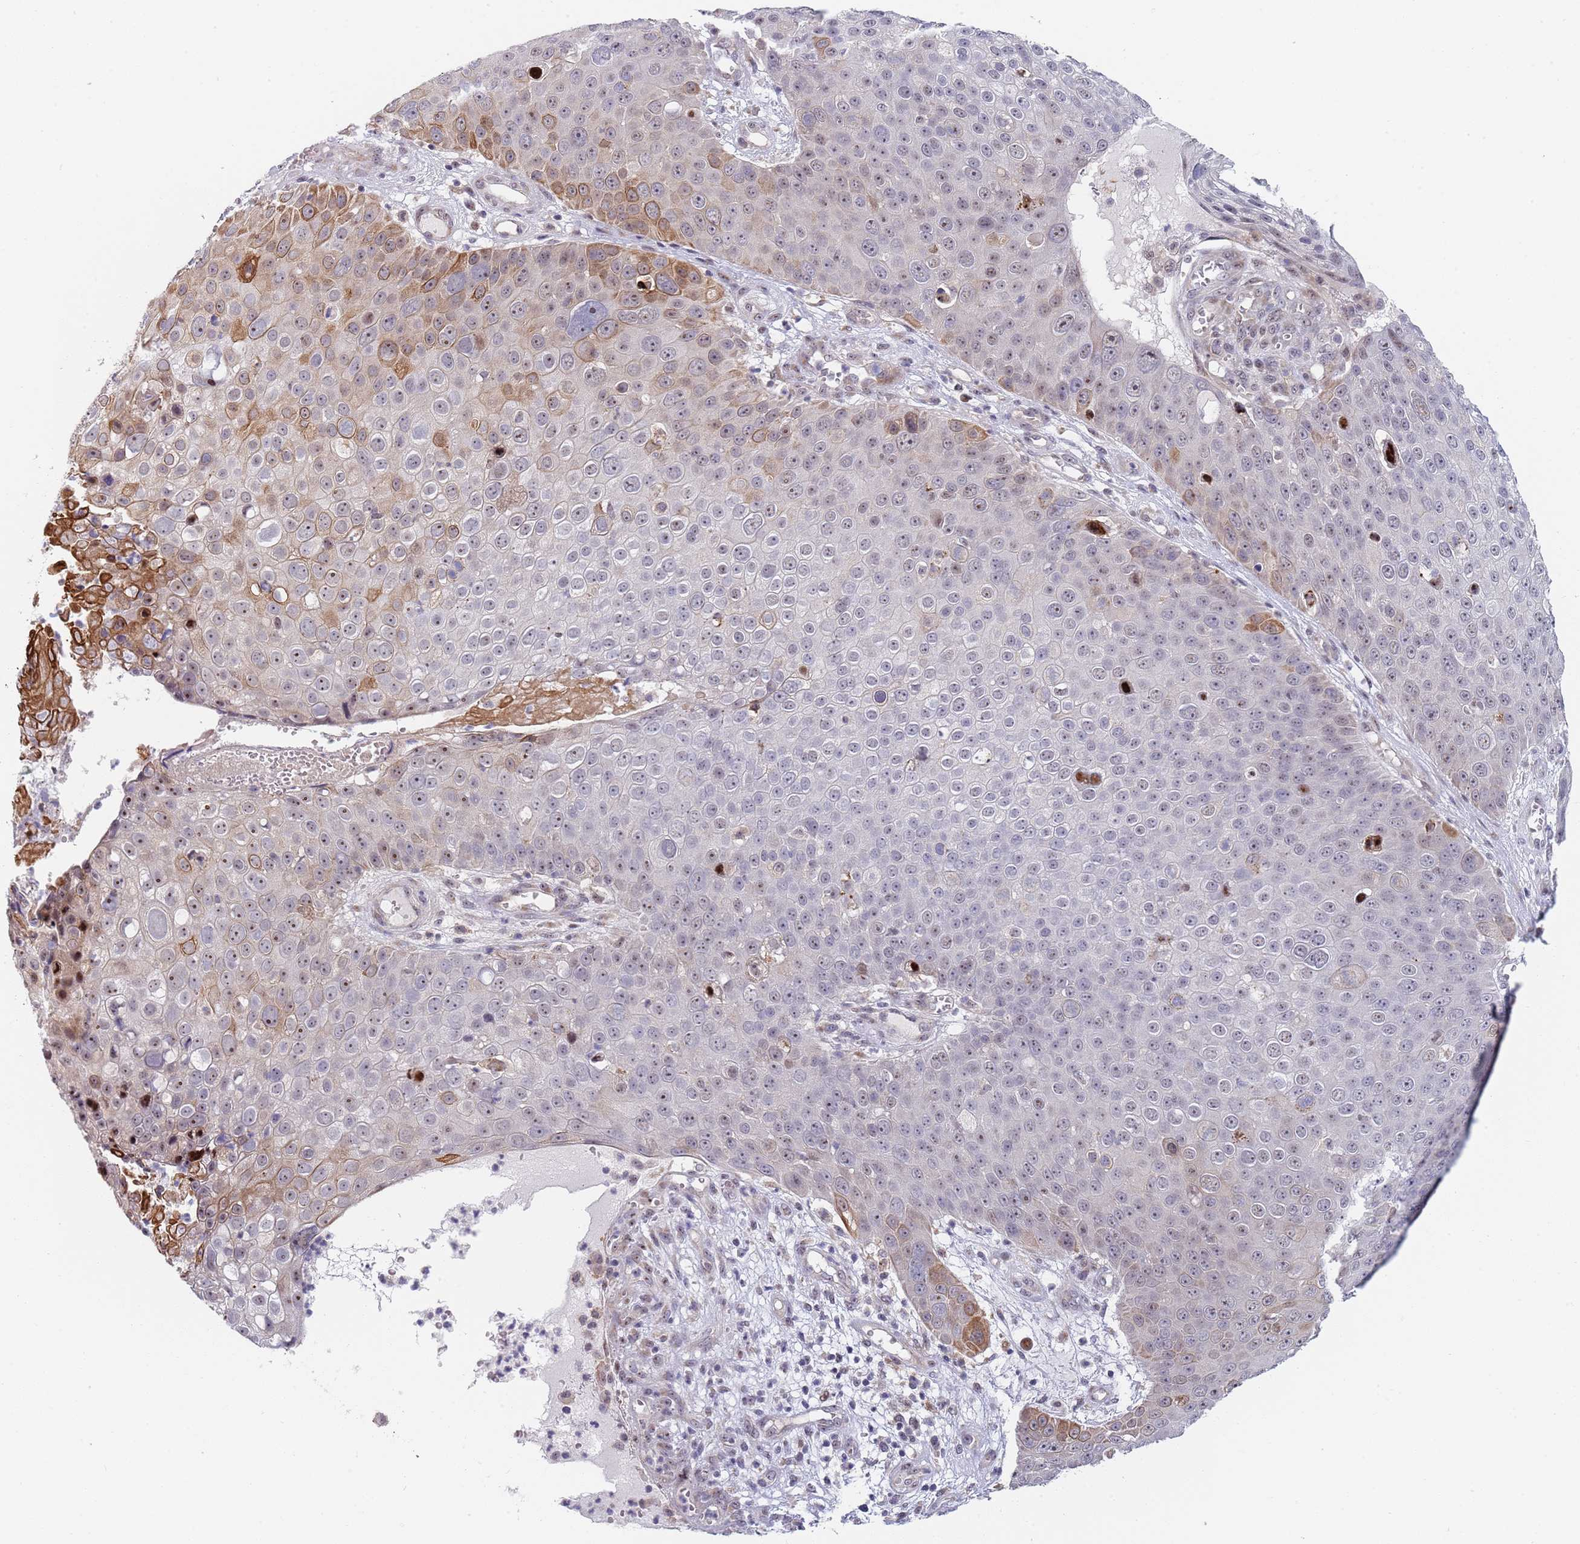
{"staining": {"intensity": "moderate", "quantity": "<25%", "location": "cytoplasmic/membranous,nuclear"}, "tissue": "skin cancer", "cell_type": "Tumor cells", "image_type": "cancer", "snomed": [{"axis": "morphology", "description": "Squamous cell carcinoma, NOS"}, {"axis": "topography", "description": "Skin"}], "caption": "There is low levels of moderate cytoplasmic/membranous and nuclear positivity in tumor cells of skin cancer, as demonstrated by immunohistochemical staining (brown color).", "gene": "PLCL2", "patient": {"sex": "male", "age": 71}}